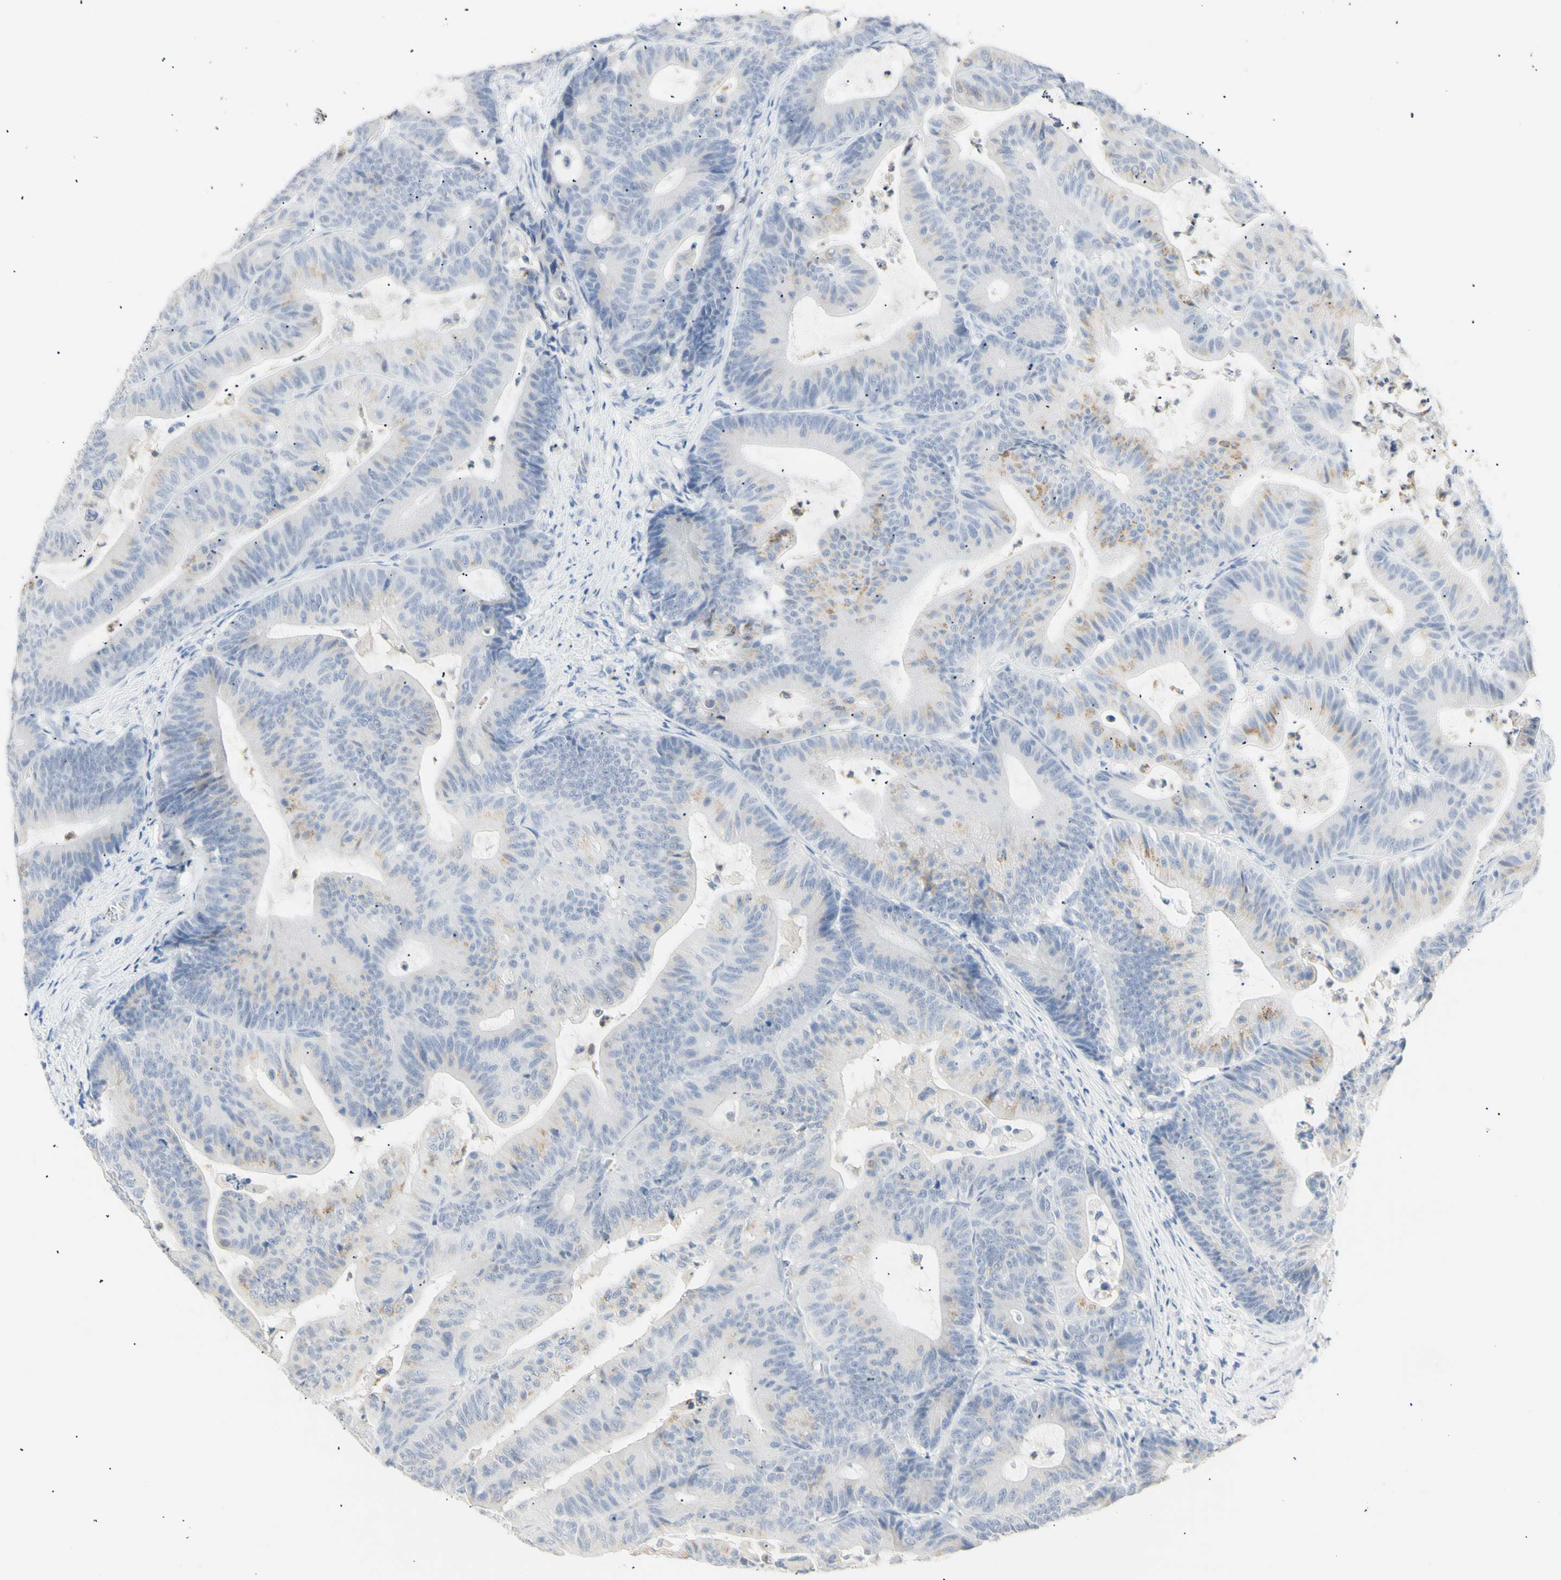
{"staining": {"intensity": "moderate", "quantity": "<25%", "location": "cytoplasmic/membranous"}, "tissue": "colorectal cancer", "cell_type": "Tumor cells", "image_type": "cancer", "snomed": [{"axis": "morphology", "description": "Adenocarcinoma, NOS"}, {"axis": "topography", "description": "Colon"}], "caption": "Protein staining reveals moderate cytoplasmic/membranous staining in approximately <25% of tumor cells in colorectal adenocarcinoma. The staining was performed using DAB (3,3'-diaminobenzidine) to visualize the protein expression in brown, while the nuclei were stained in blue with hematoxylin (Magnification: 20x).", "gene": "B4GALNT3", "patient": {"sex": "female", "age": 84}}